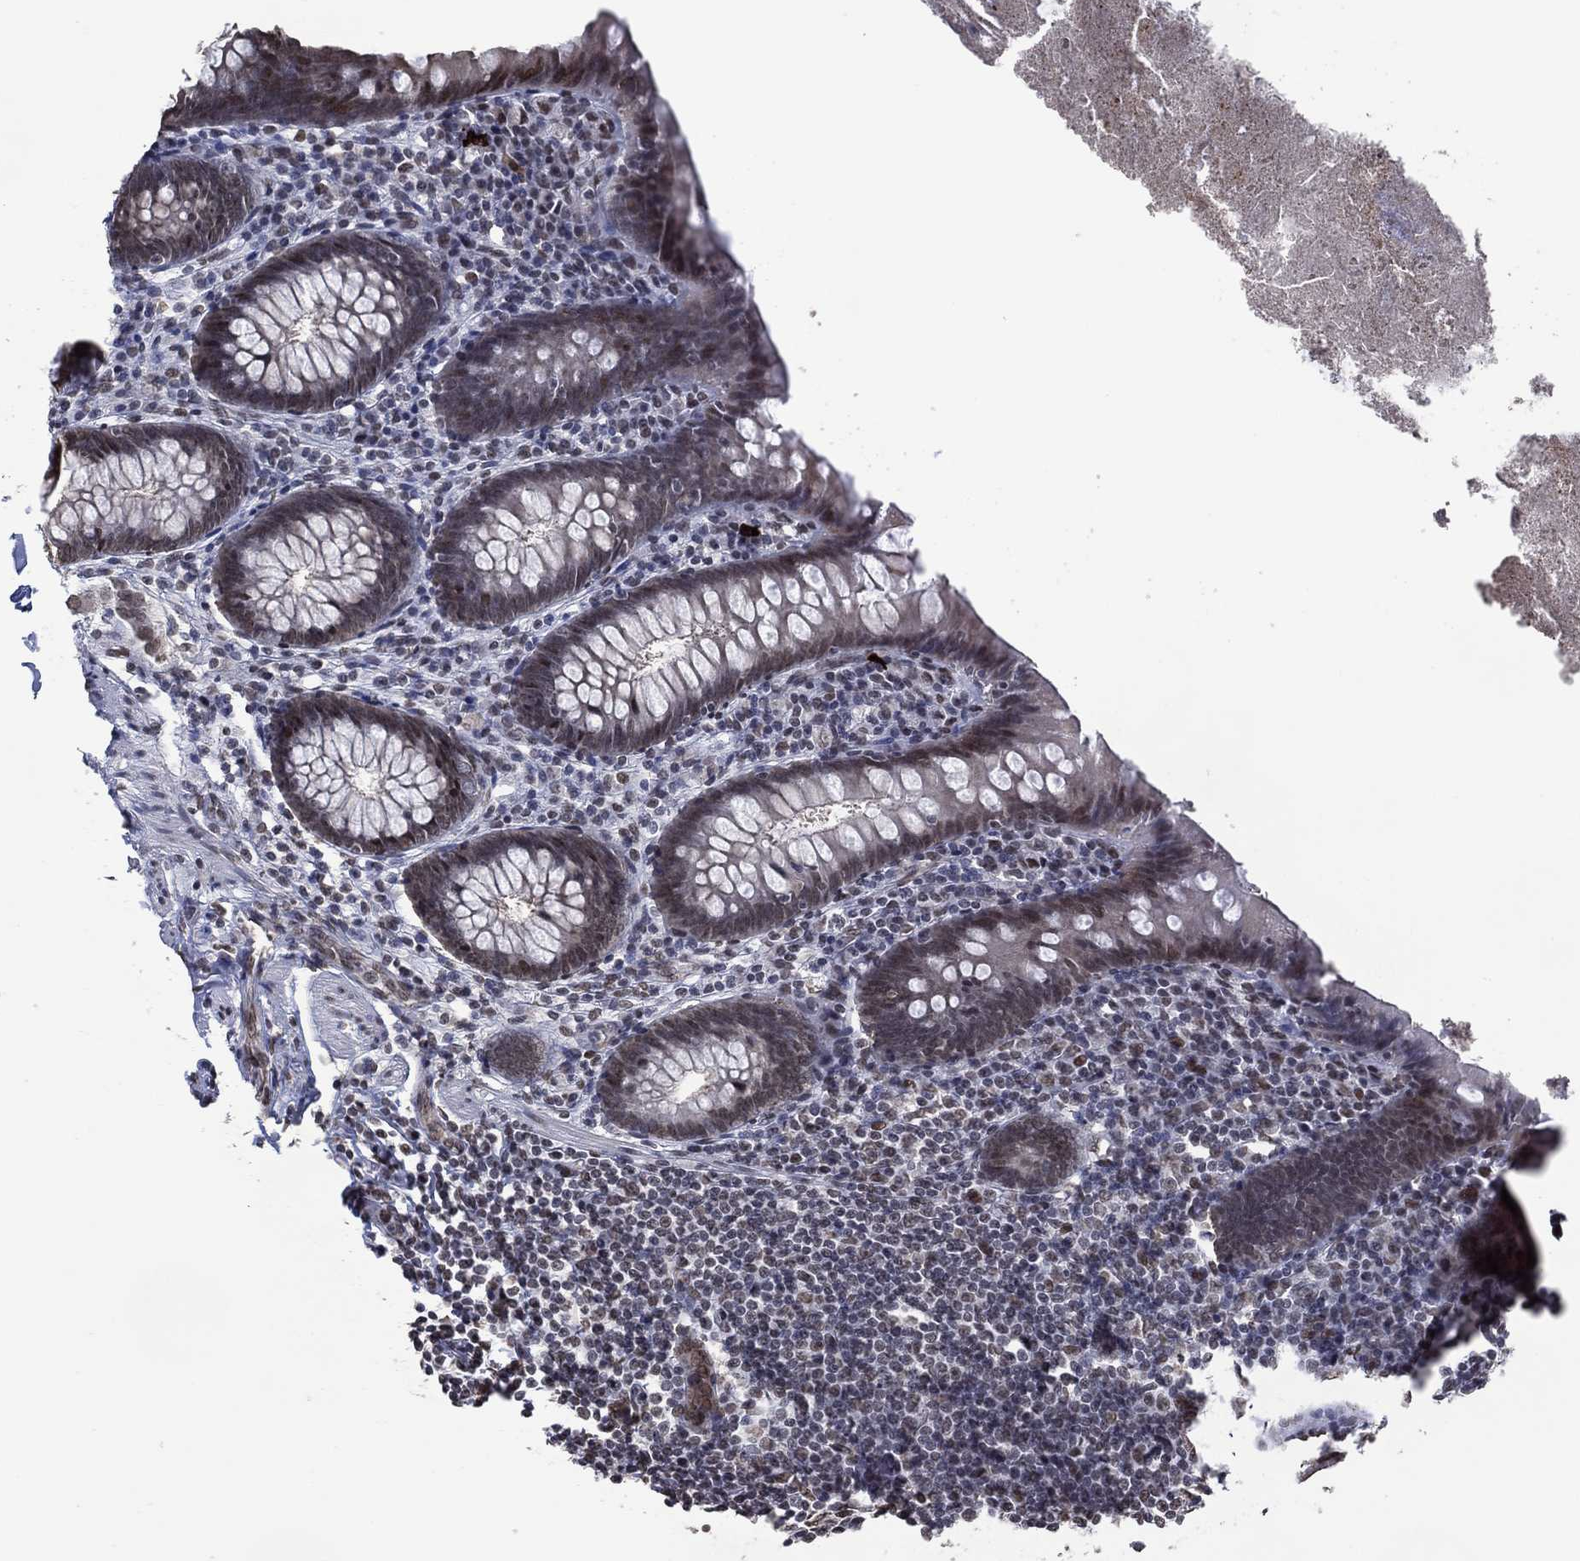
{"staining": {"intensity": "moderate", "quantity": "<25%", "location": "nuclear"}, "tissue": "appendix", "cell_type": "Glandular cells", "image_type": "normal", "snomed": [{"axis": "morphology", "description": "Normal tissue, NOS"}, {"axis": "topography", "description": "Appendix"}], "caption": "High-magnification brightfield microscopy of normal appendix stained with DAB (brown) and counterstained with hematoxylin (blue). glandular cells exhibit moderate nuclear staining is appreciated in approximately<25% of cells.", "gene": "EHMT1", "patient": {"sex": "male", "age": 47}}